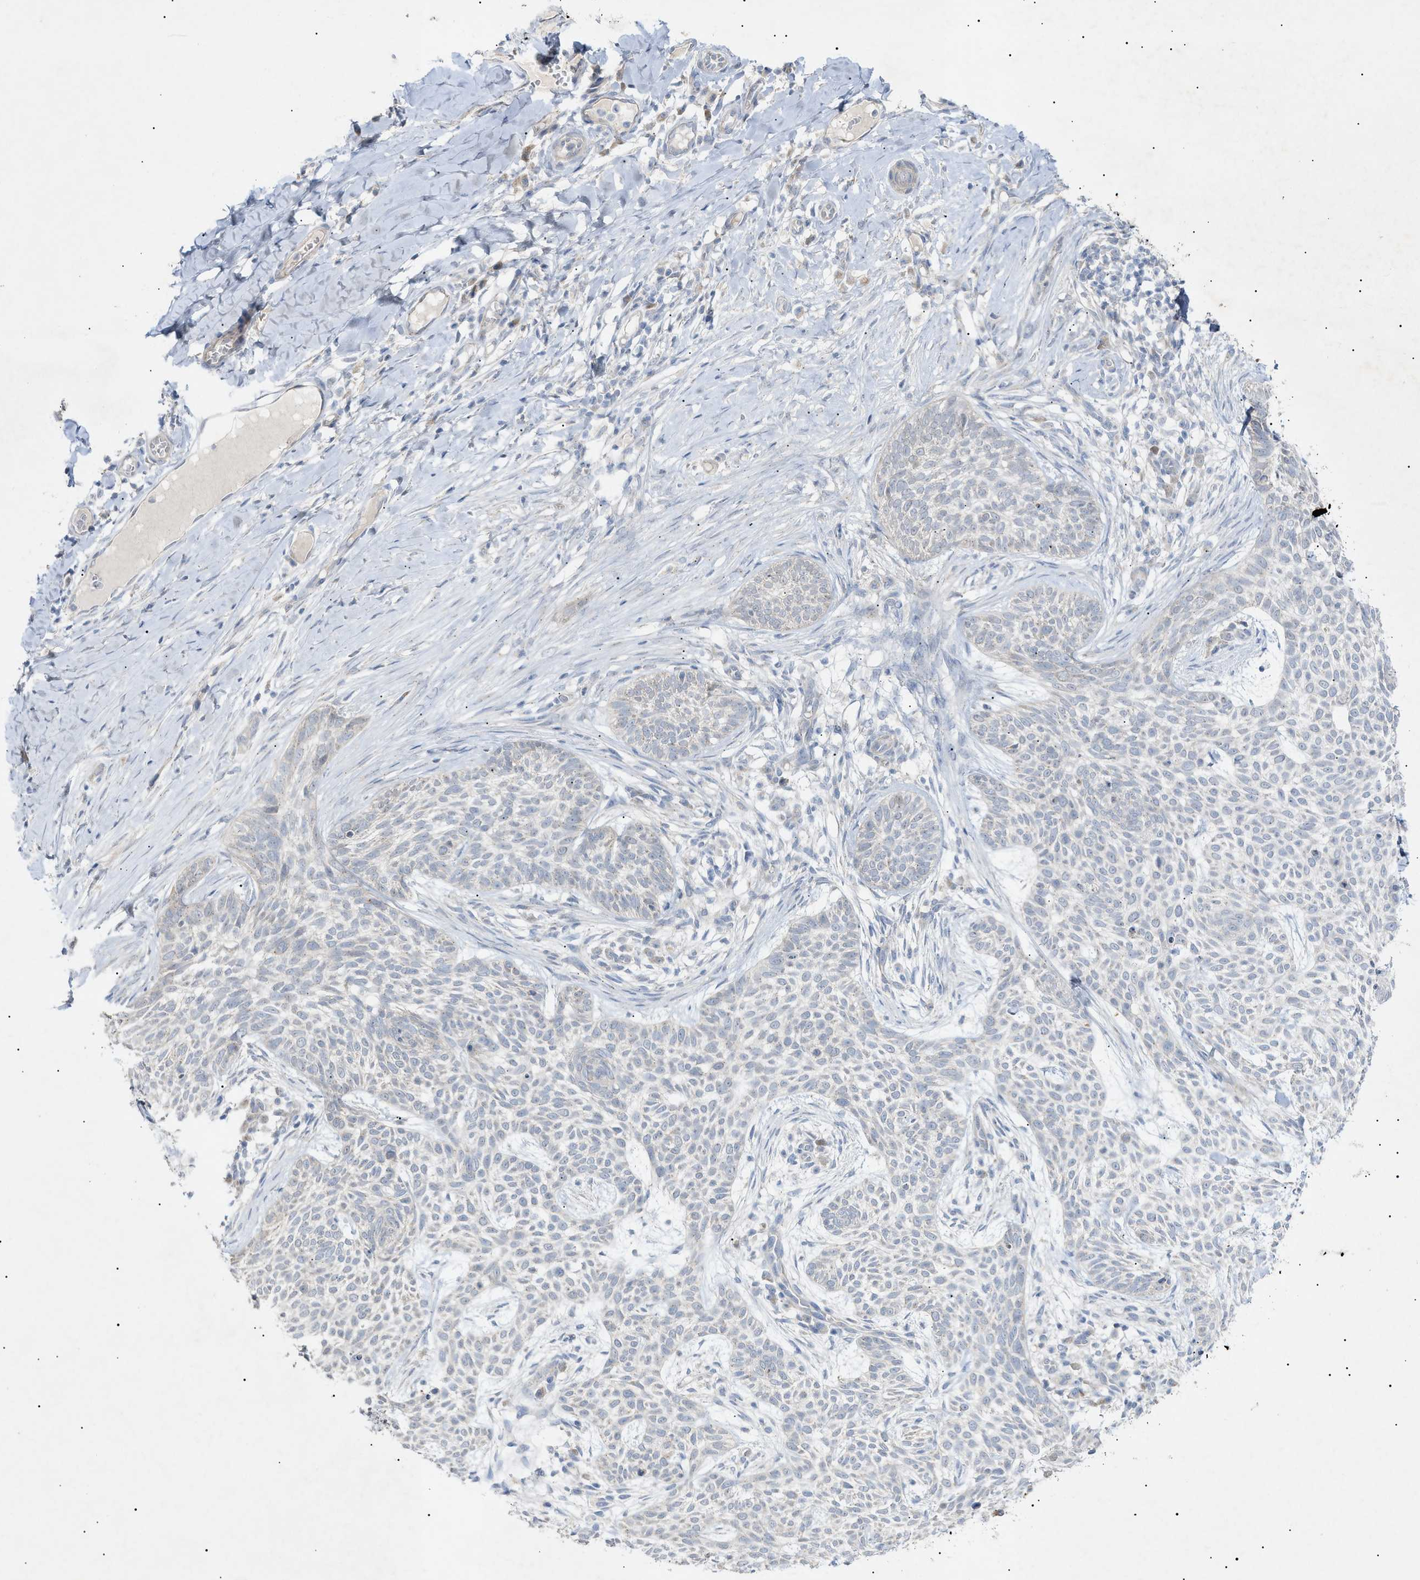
{"staining": {"intensity": "negative", "quantity": "none", "location": "none"}, "tissue": "skin cancer", "cell_type": "Tumor cells", "image_type": "cancer", "snomed": [{"axis": "morphology", "description": "Basal cell carcinoma"}, {"axis": "topography", "description": "Skin"}], "caption": "Skin basal cell carcinoma stained for a protein using IHC demonstrates no staining tumor cells.", "gene": "SLC25A31", "patient": {"sex": "female", "age": 59}}